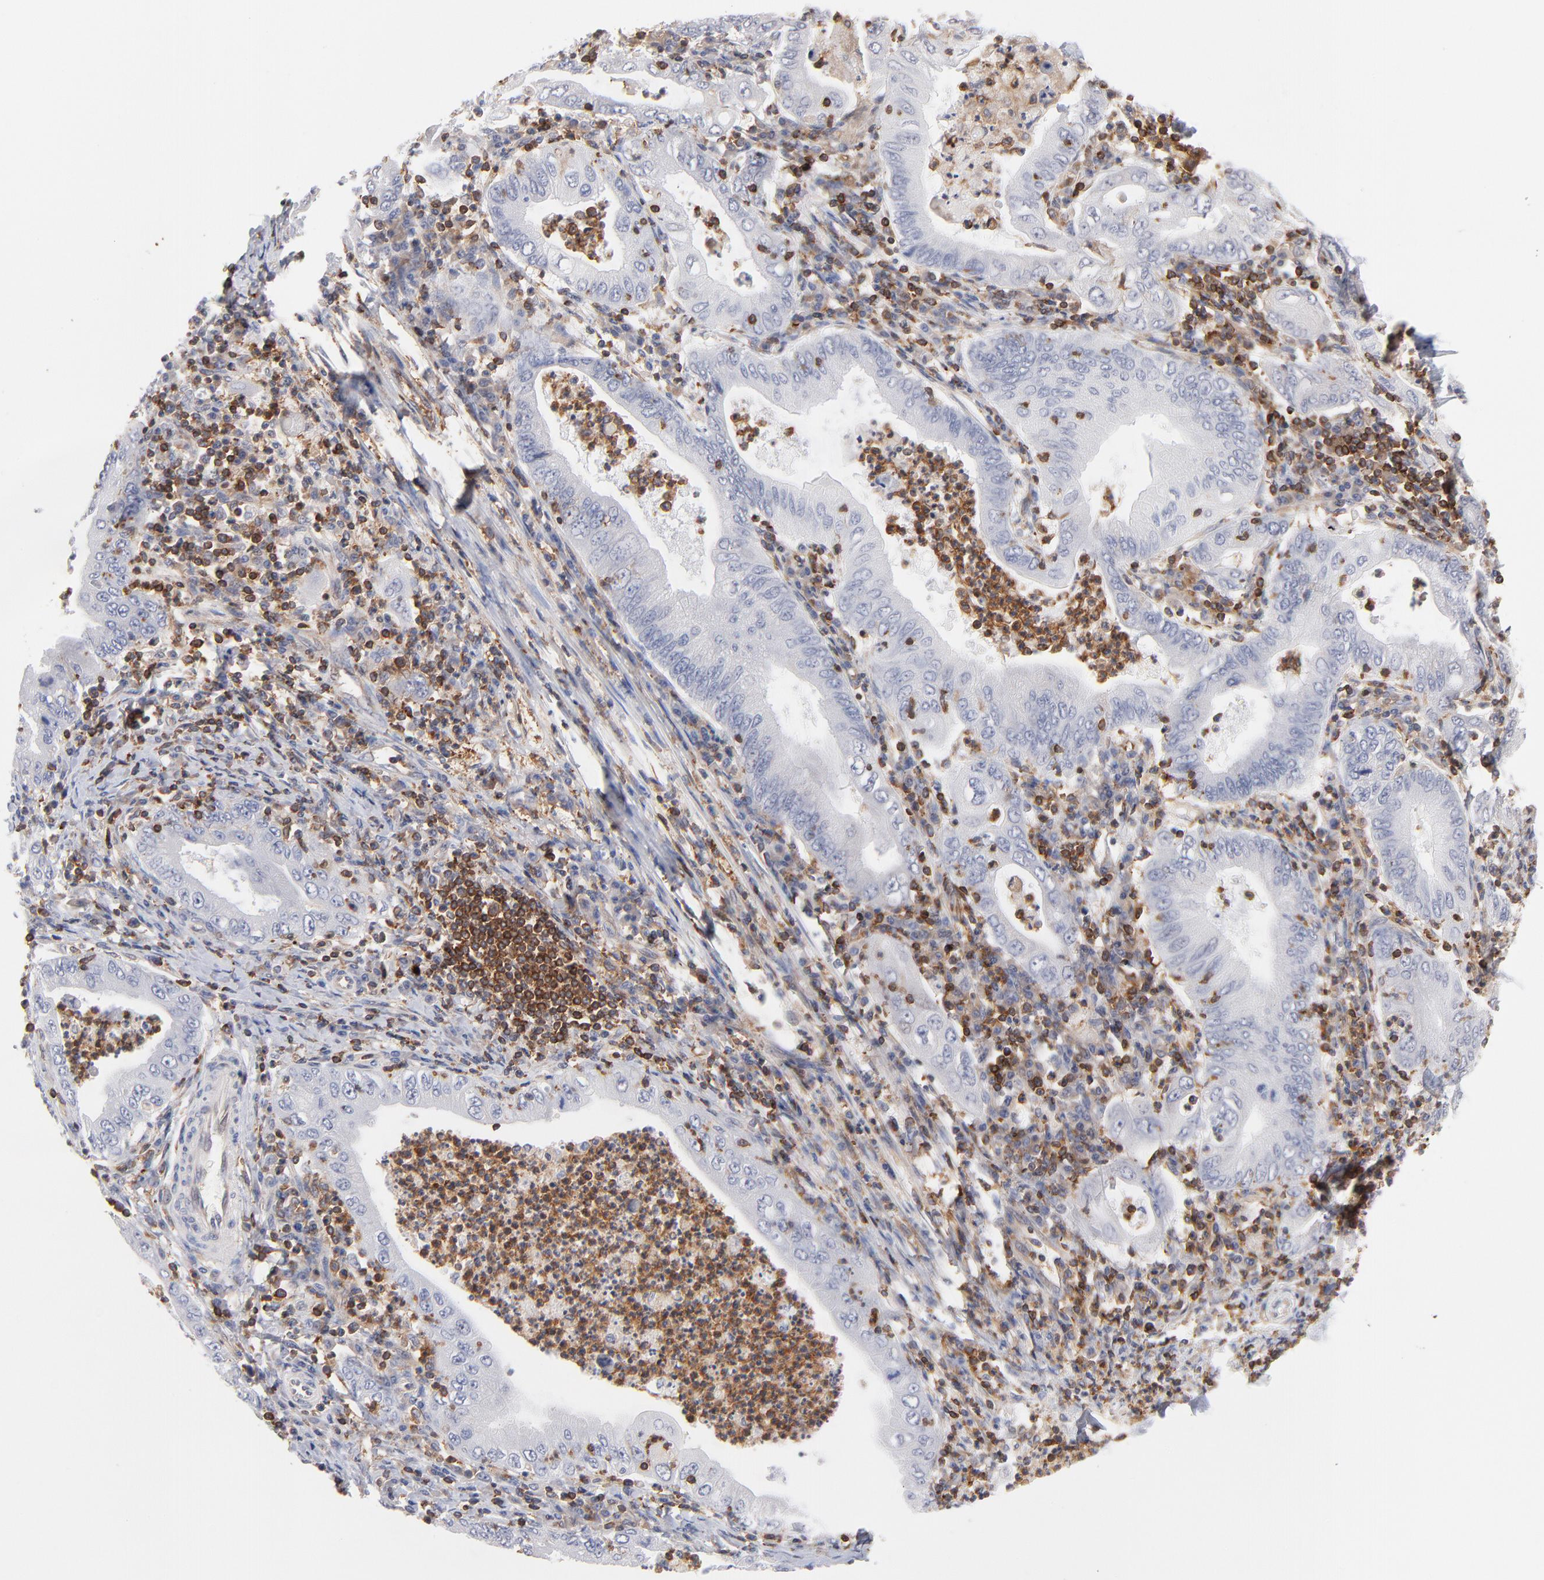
{"staining": {"intensity": "negative", "quantity": "none", "location": "none"}, "tissue": "stomach cancer", "cell_type": "Tumor cells", "image_type": "cancer", "snomed": [{"axis": "morphology", "description": "Normal tissue, NOS"}, {"axis": "morphology", "description": "Adenocarcinoma, NOS"}, {"axis": "topography", "description": "Esophagus"}, {"axis": "topography", "description": "Stomach, upper"}, {"axis": "topography", "description": "Peripheral nerve tissue"}], "caption": "Immunohistochemistry (IHC) photomicrograph of neoplastic tissue: adenocarcinoma (stomach) stained with DAB reveals no significant protein positivity in tumor cells.", "gene": "WIPF1", "patient": {"sex": "male", "age": 62}}